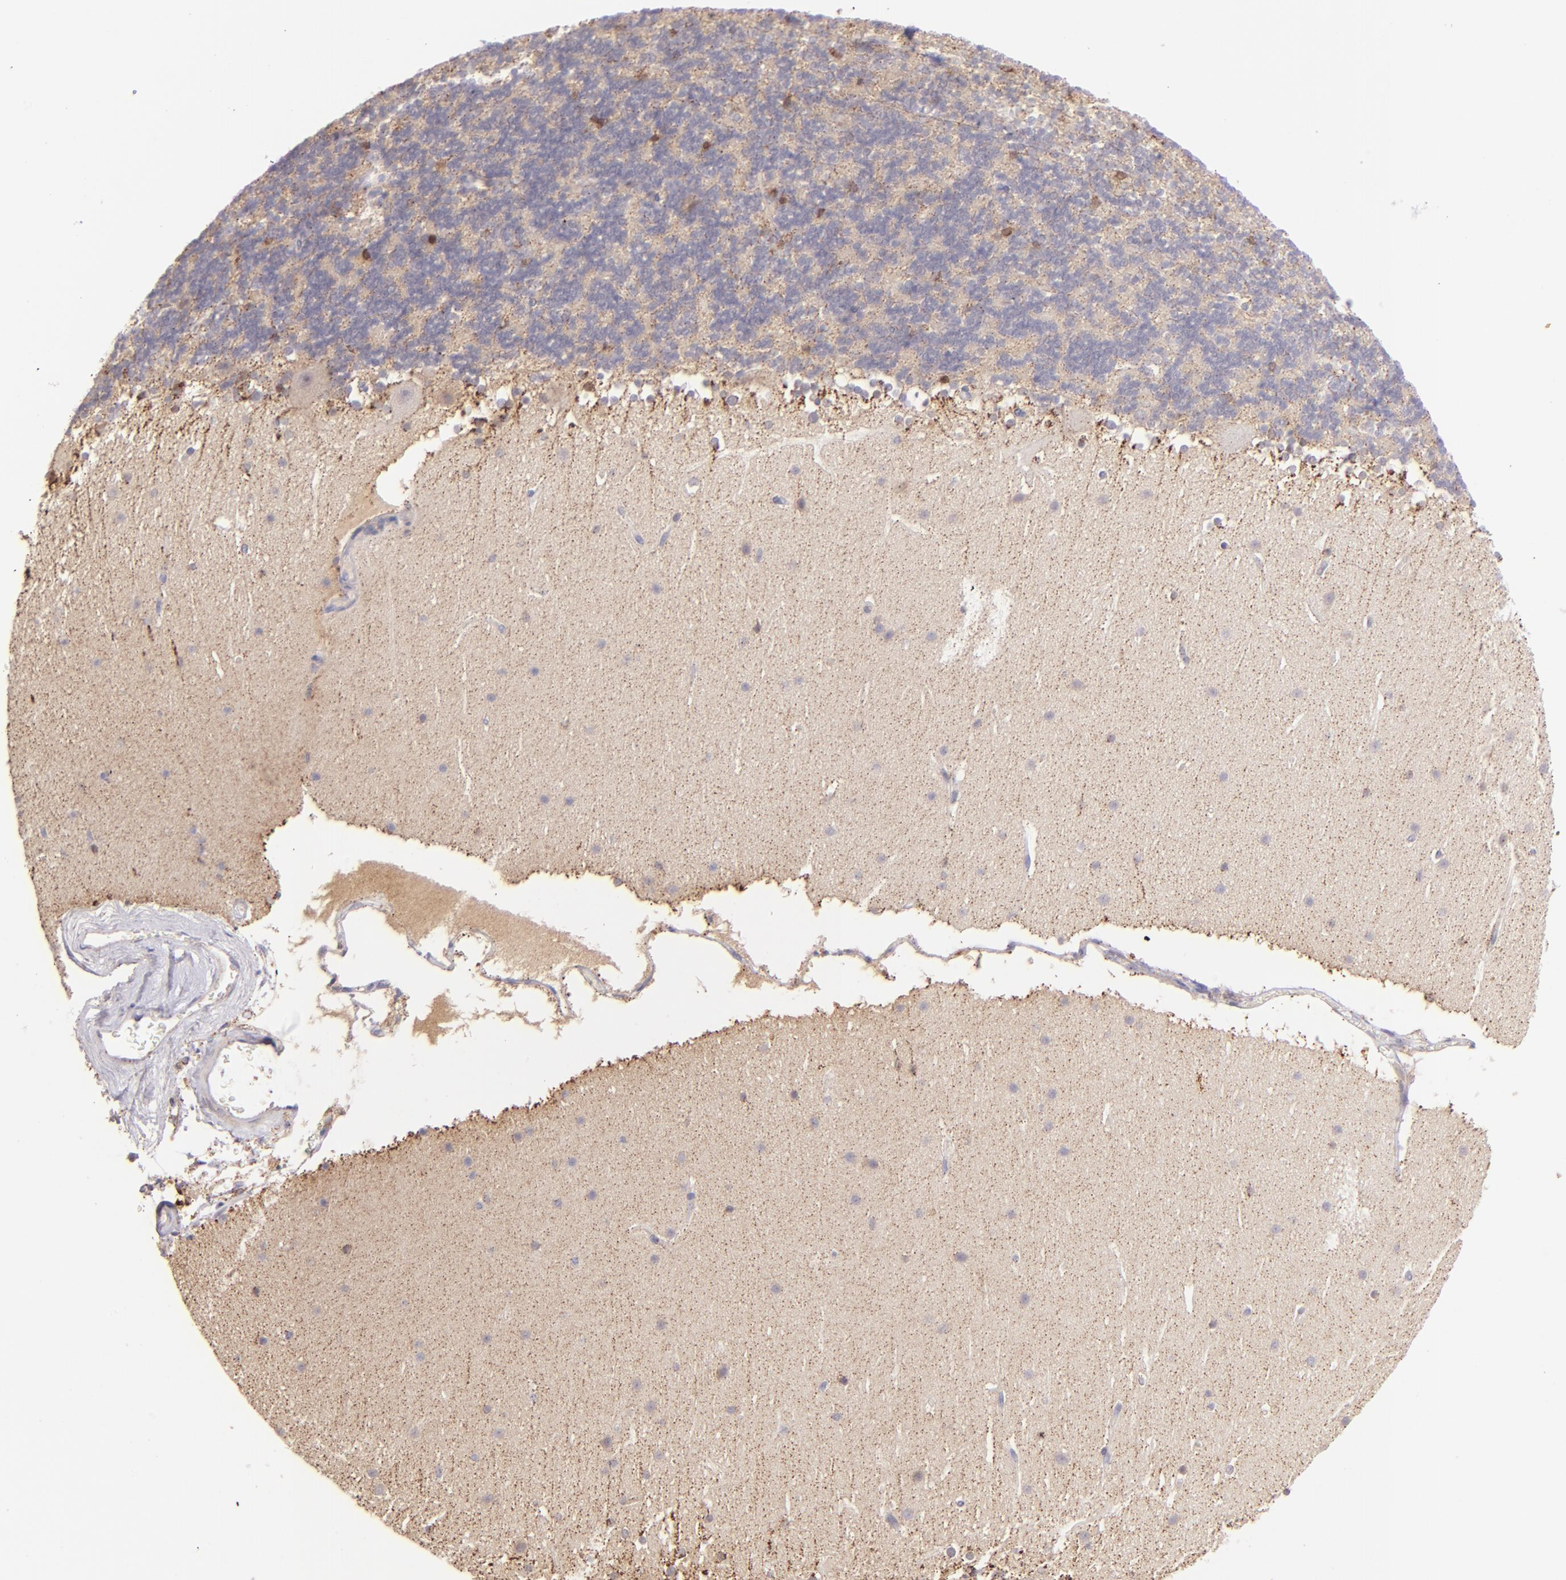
{"staining": {"intensity": "moderate", "quantity": "<25%", "location": "cytoplasmic/membranous"}, "tissue": "cerebellum", "cell_type": "Cells in granular layer", "image_type": "normal", "snomed": [{"axis": "morphology", "description": "Normal tissue, NOS"}, {"axis": "topography", "description": "Cerebellum"}], "caption": "A high-resolution image shows immunohistochemistry staining of normal cerebellum, which displays moderate cytoplasmic/membranous expression in about <25% of cells in granular layer. The protein is stained brown, and the nuclei are stained in blue (DAB (3,3'-diaminobenzidine) IHC with brightfield microscopy, high magnification).", "gene": "SH2D4A", "patient": {"sex": "female", "age": 19}}